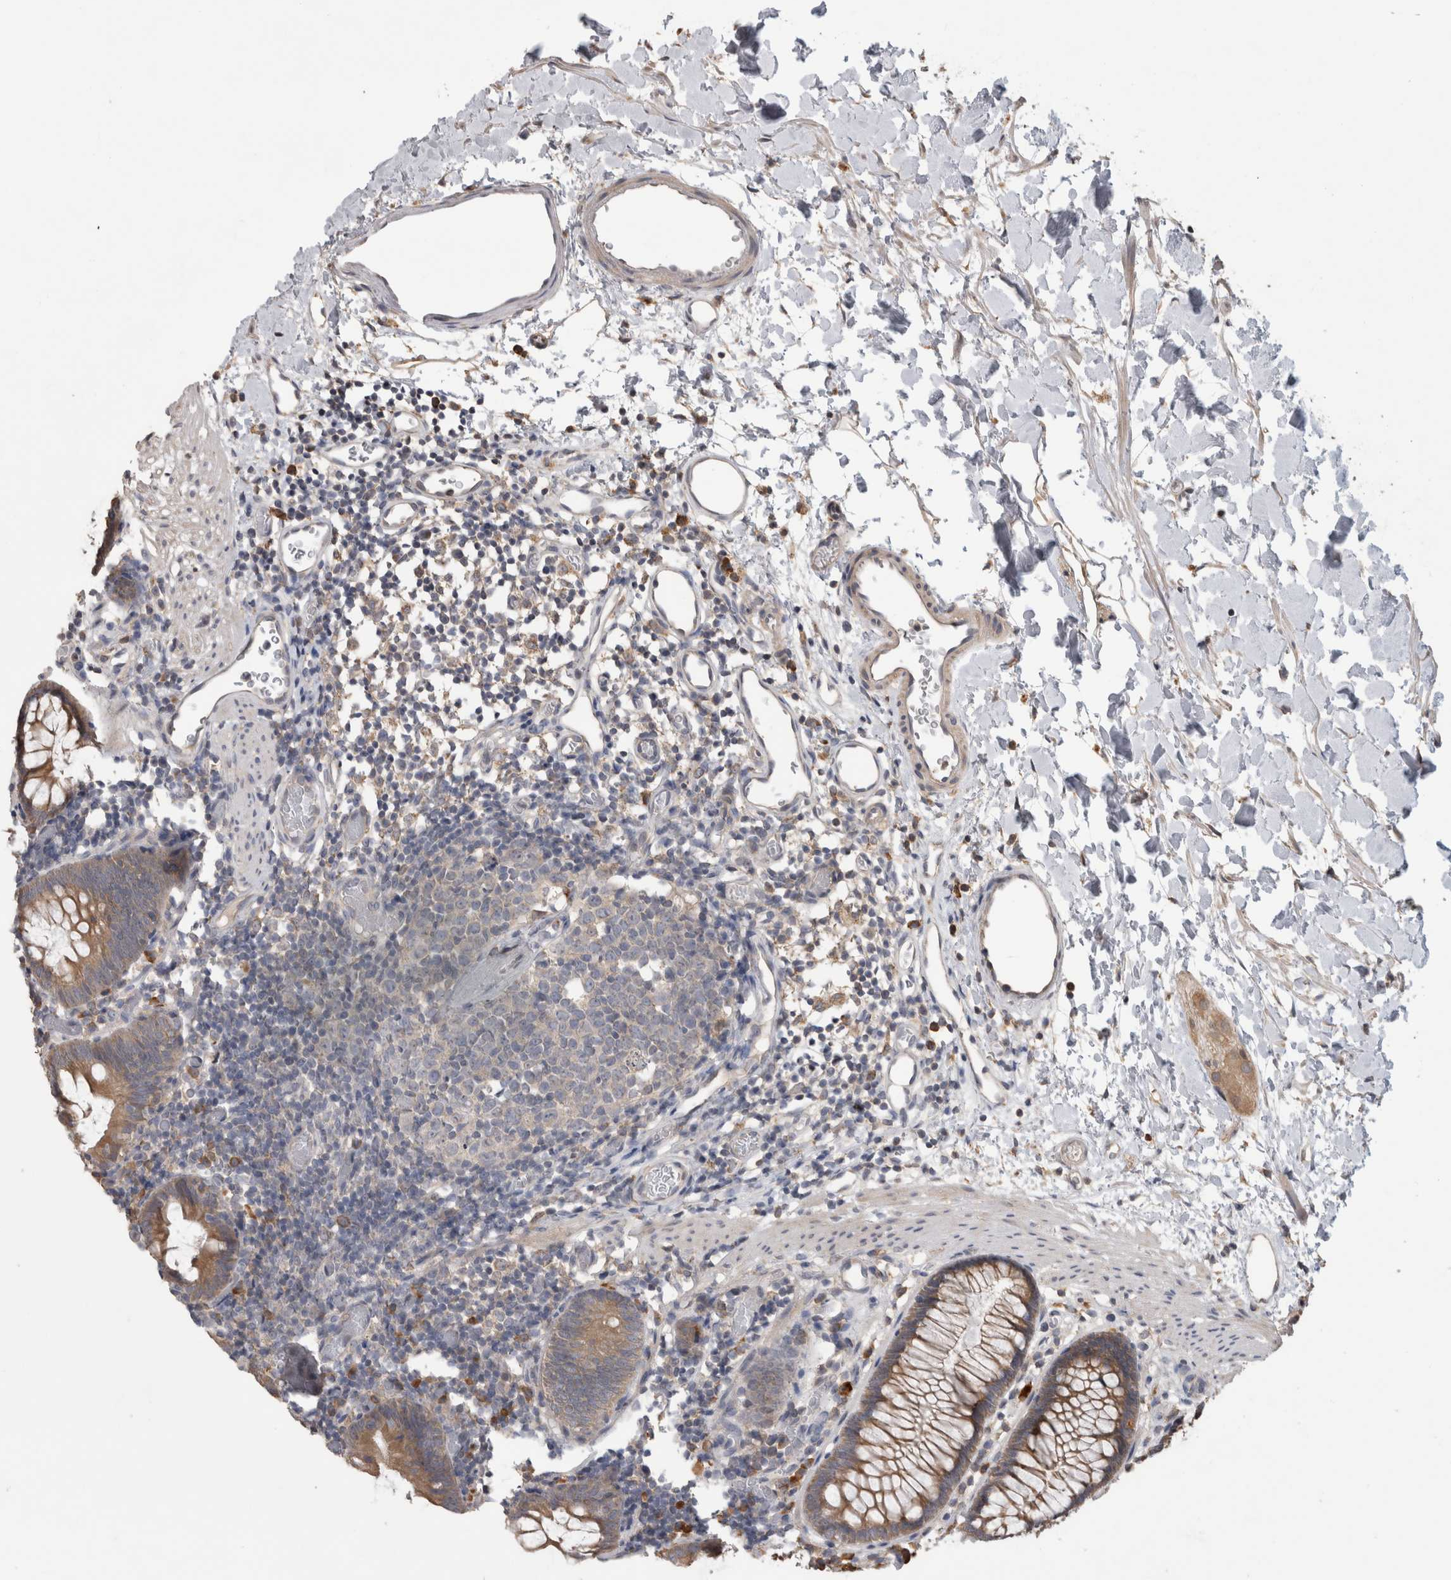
{"staining": {"intensity": "weak", "quantity": ">75%", "location": "cytoplasmic/membranous"}, "tissue": "colon", "cell_type": "Endothelial cells", "image_type": "normal", "snomed": [{"axis": "morphology", "description": "Normal tissue, NOS"}, {"axis": "topography", "description": "Colon"}], "caption": "DAB immunohistochemical staining of benign colon displays weak cytoplasmic/membranous protein positivity in approximately >75% of endothelial cells.", "gene": "TBCE", "patient": {"sex": "male", "age": 14}}